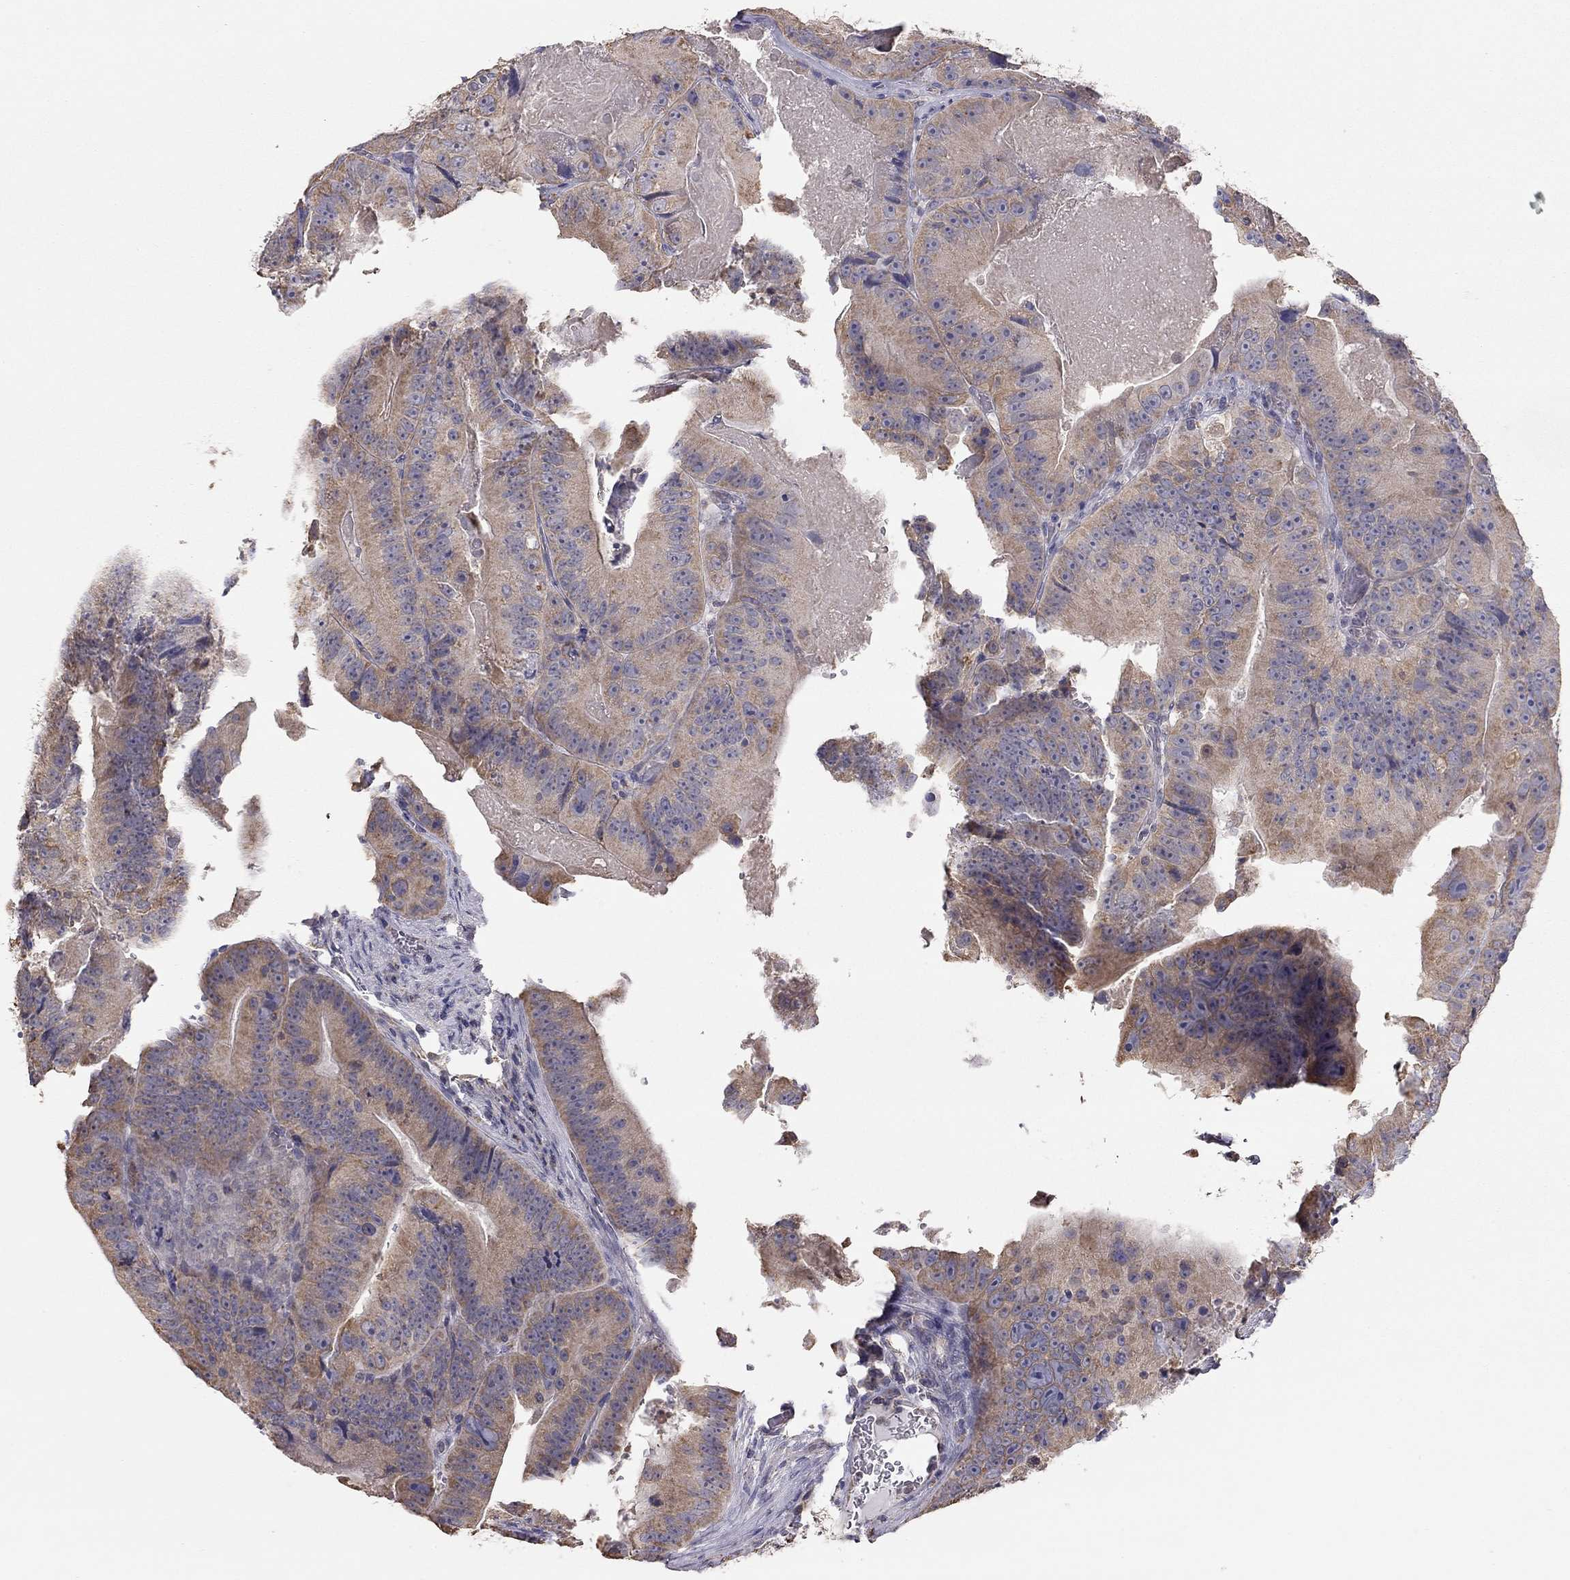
{"staining": {"intensity": "moderate", "quantity": ">75%", "location": "cytoplasmic/membranous"}, "tissue": "colorectal cancer", "cell_type": "Tumor cells", "image_type": "cancer", "snomed": [{"axis": "morphology", "description": "Adenocarcinoma, NOS"}, {"axis": "topography", "description": "Colon"}], "caption": "Tumor cells show medium levels of moderate cytoplasmic/membranous expression in about >75% of cells in colorectal adenocarcinoma.", "gene": "LRIT3", "patient": {"sex": "female", "age": 86}}